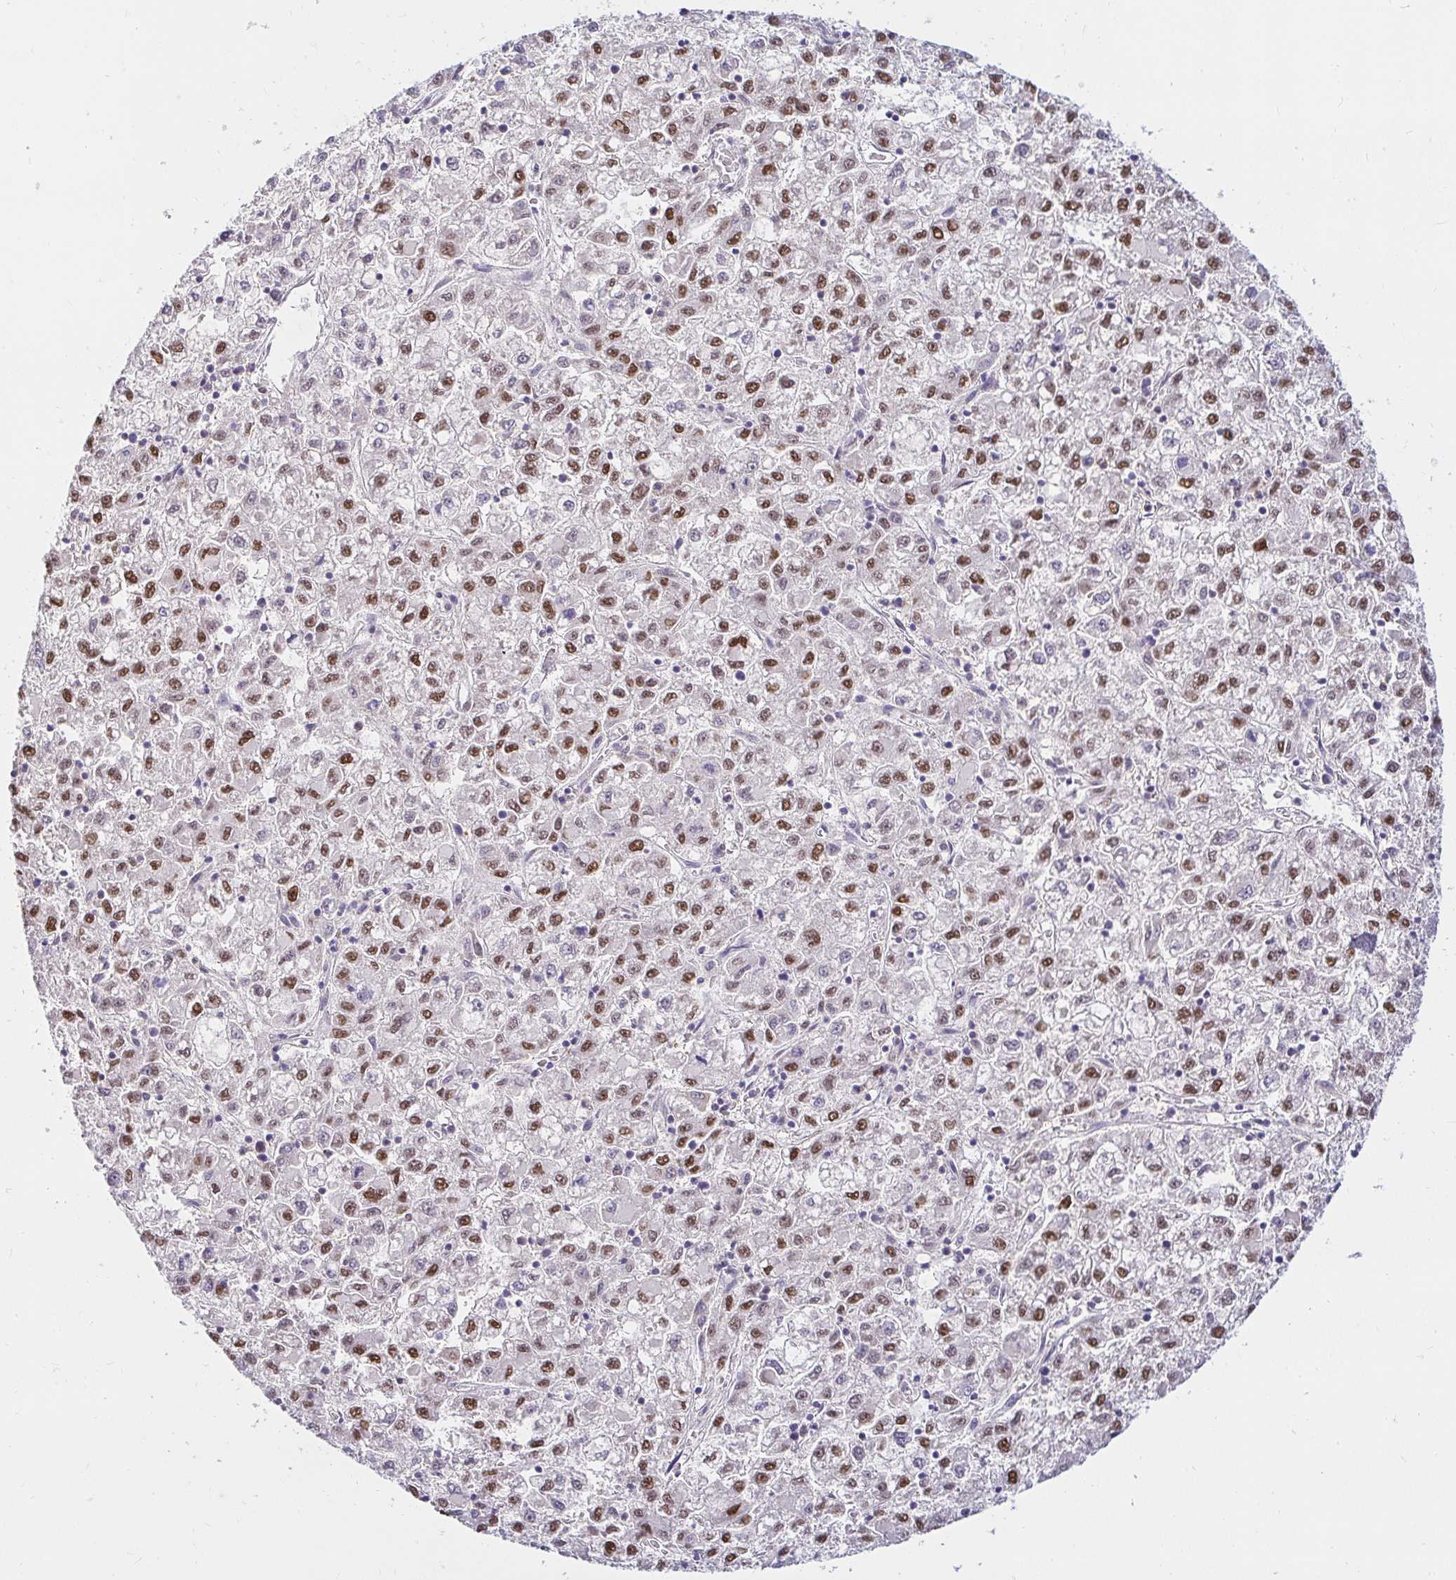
{"staining": {"intensity": "strong", "quantity": ">75%", "location": "nuclear"}, "tissue": "liver cancer", "cell_type": "Tumor cells", "image_type": "cancer", "snomed": [{"axis": "morphology", "description": "Carcinoma, Hepatocellular, NOS"}, {"axis": "topography", "description": "Liver"}], "caption": "An immunohistochemistry micrograph of tumor tissue is shown. Protein staining in brown labels strong nuclear positivity in liver hepatocellular carcinoma within tumor cells.", "gene": "RIMS4", "patient": {"sex": "male", "age": 40}}